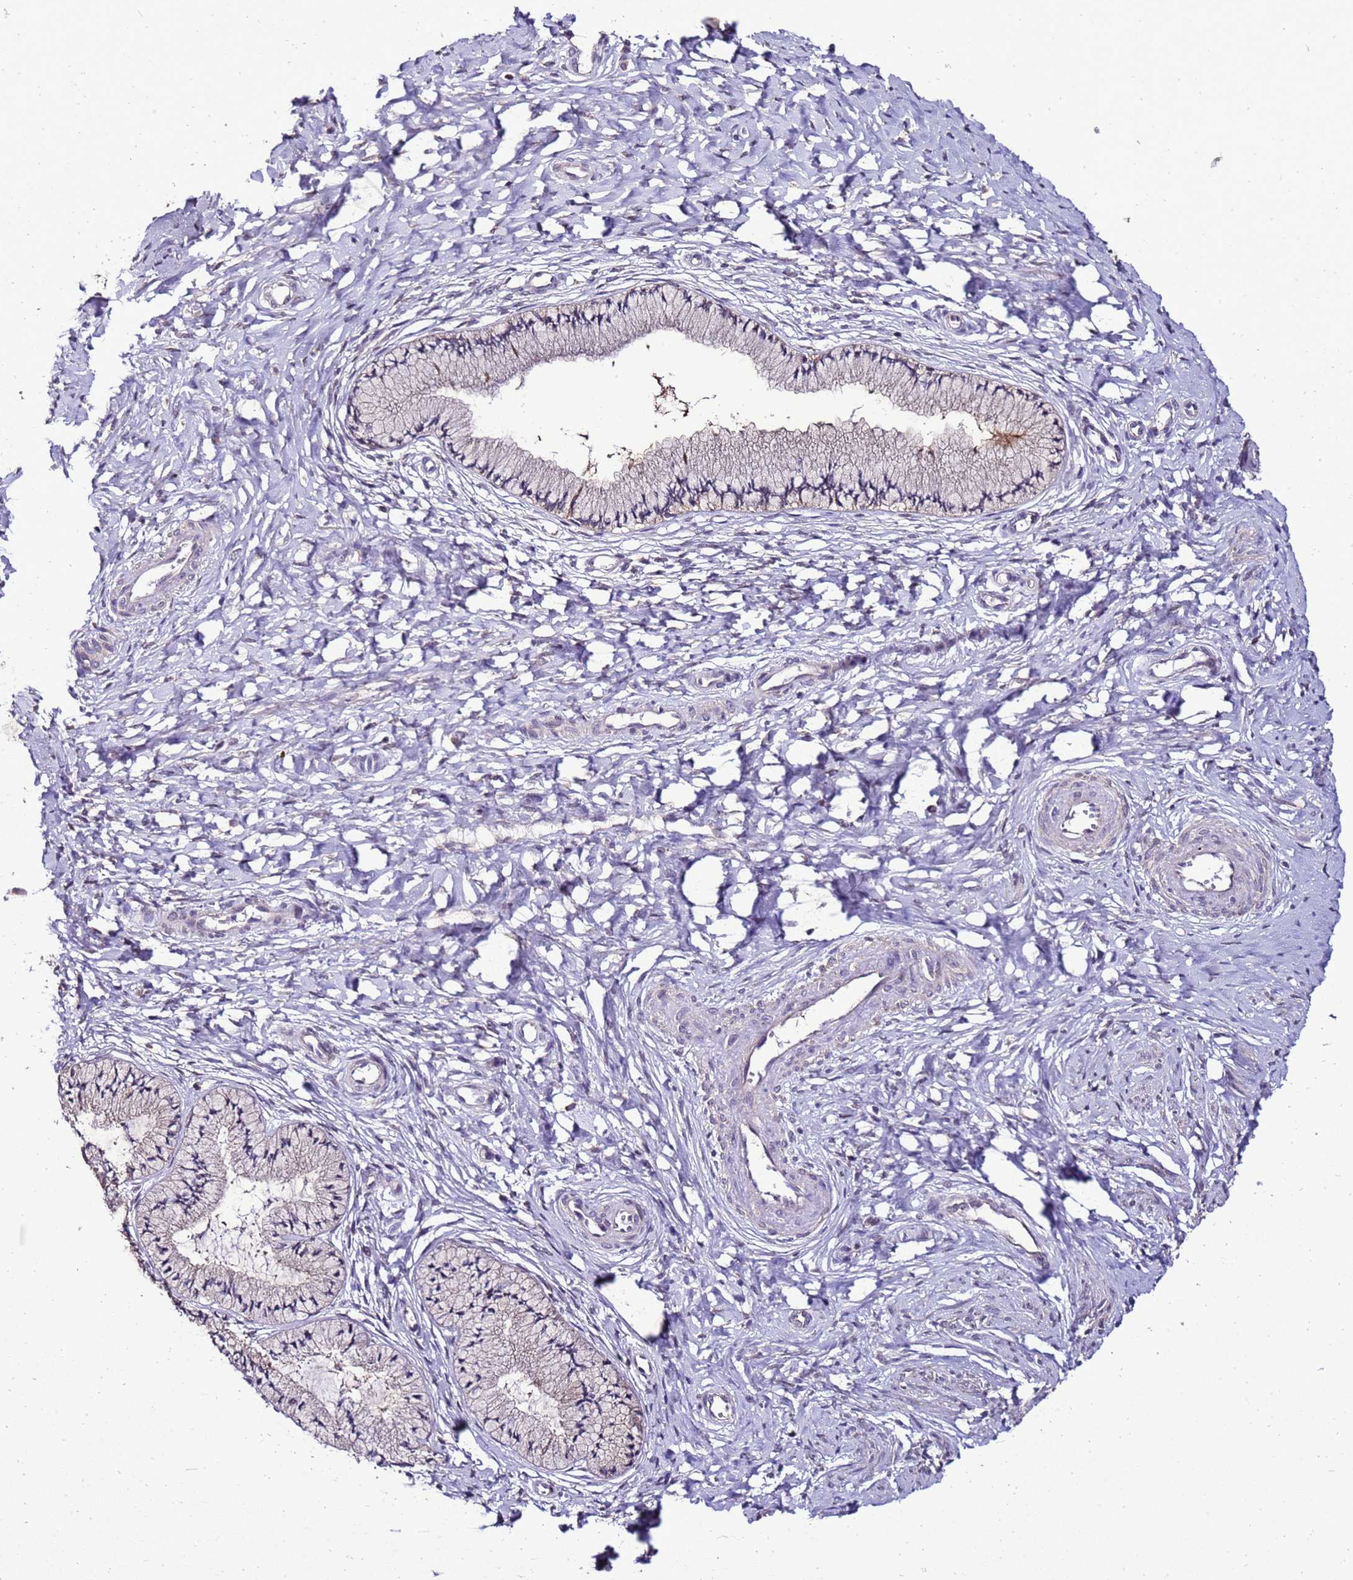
{"staining": {"intensity": "moderate", "quantity": "25%-75%", "location": "cytoplasmic/membranous"}, "tissue": "cervix", "cell_type": "Glandular cells", "image_type": "normal", "snomed": [{"axis": "morphology", "description": "Normal tissue, NOS"}, {"axis": "topography", "description": "Cervix"}], "caption": "A high-resolution photomicrograph shows IHC staining of normal cervix, which shows moderate cytoplasmic/membranous expression in approximately 25%-75% of glandular cells.", "gene": "ZNF329", "patient": {"sex": "female", "age": 36}}